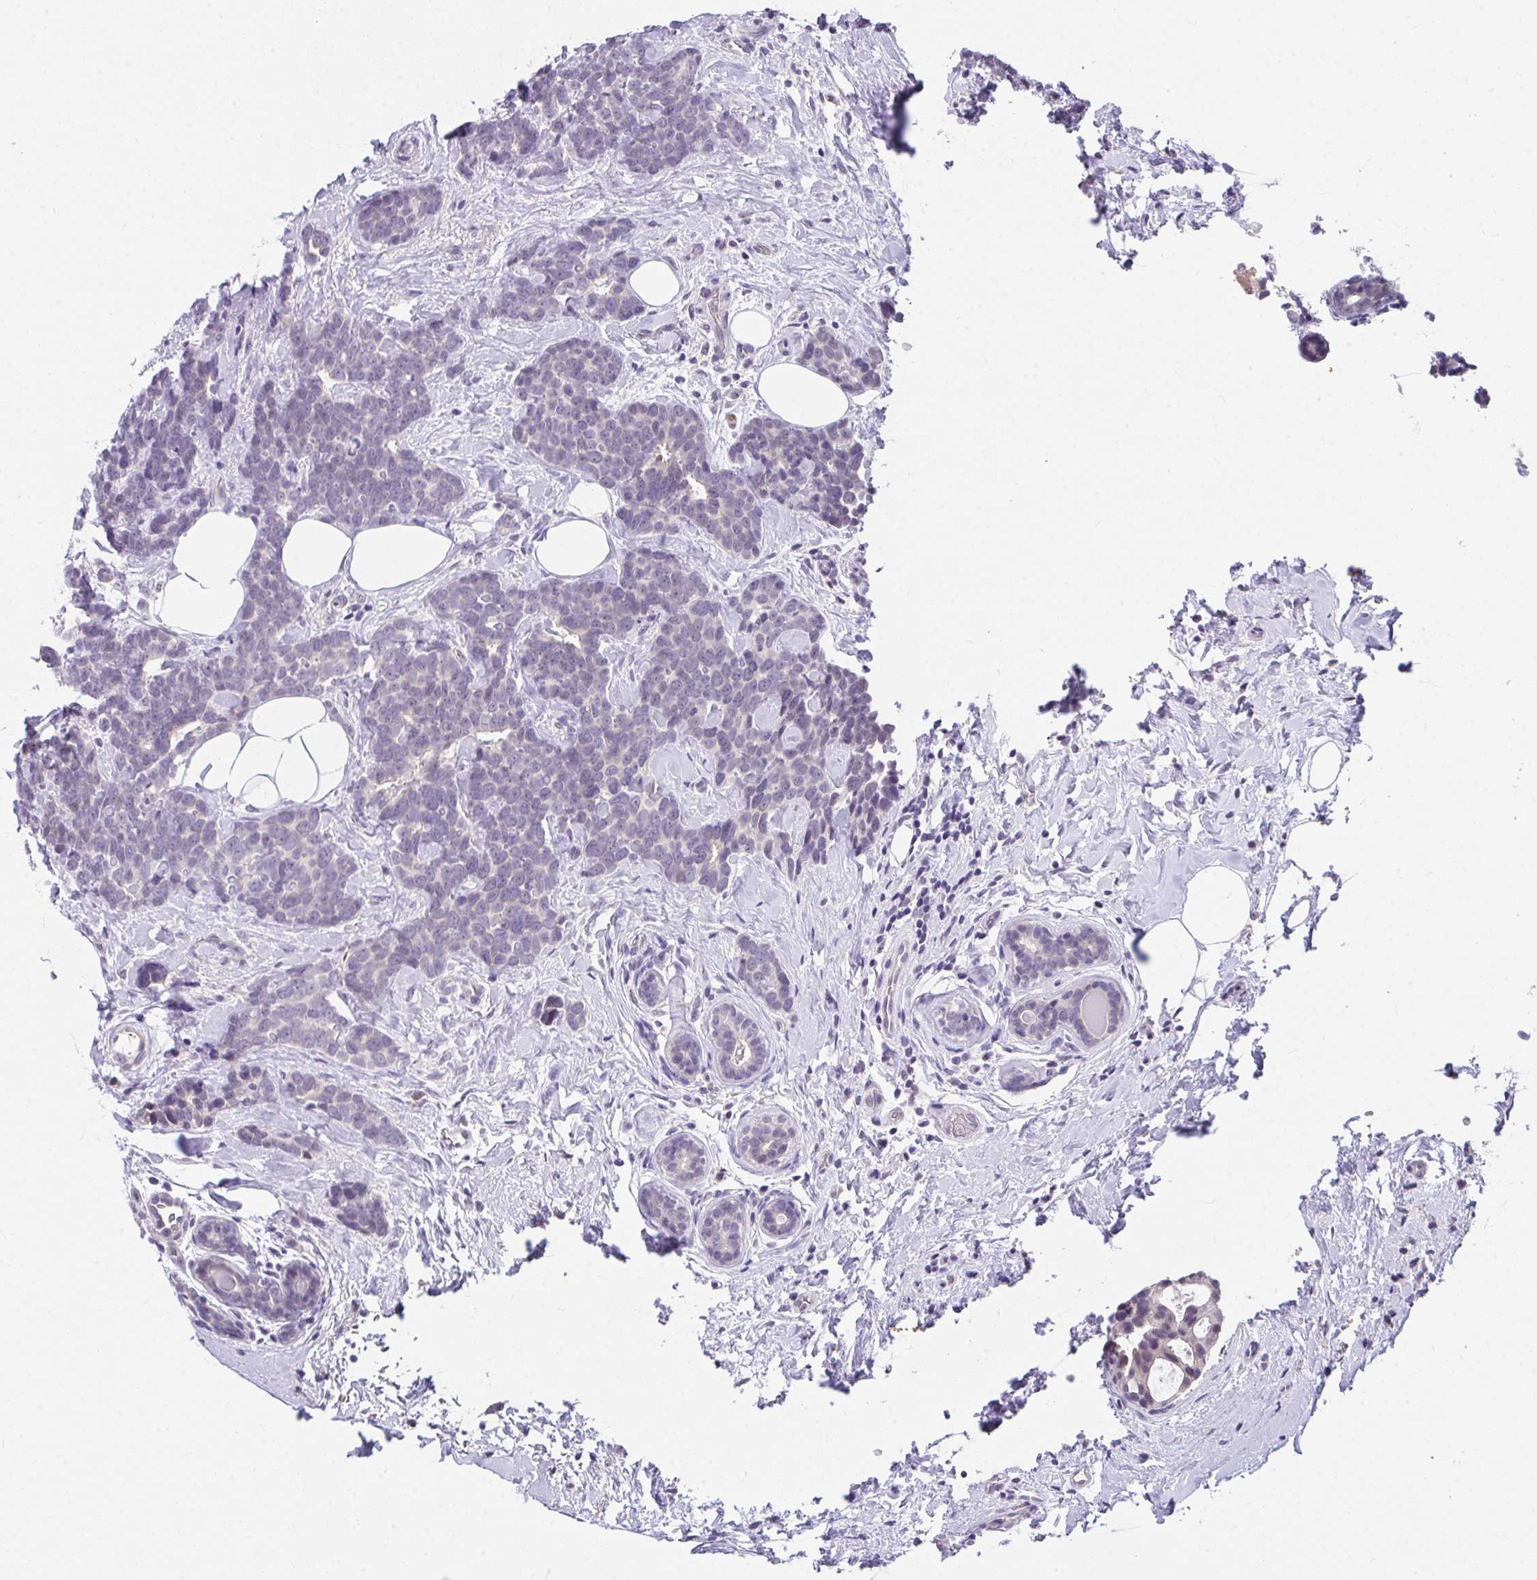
{"staining": {"intensity": "negative", "quantity": "none", "location": "none"}, "tissue": "breast cancer", "cell_type": "Tumor cells", "image_type": "cancer", "snomed": [{"axis": "morphology", "description": "Duct carcinoma"}, {"axis": "topography", "description": "Breast"}], "caption": "This image is of intraductal carcinoma (breast) stained with immunohistochemistry (IHC) to label a protein in brown with the nuclei are counter-stained blue. There is no staining in tumor cells.", "gene": "GLTPD2", "patient": {"sex": "female", "age": 71}}